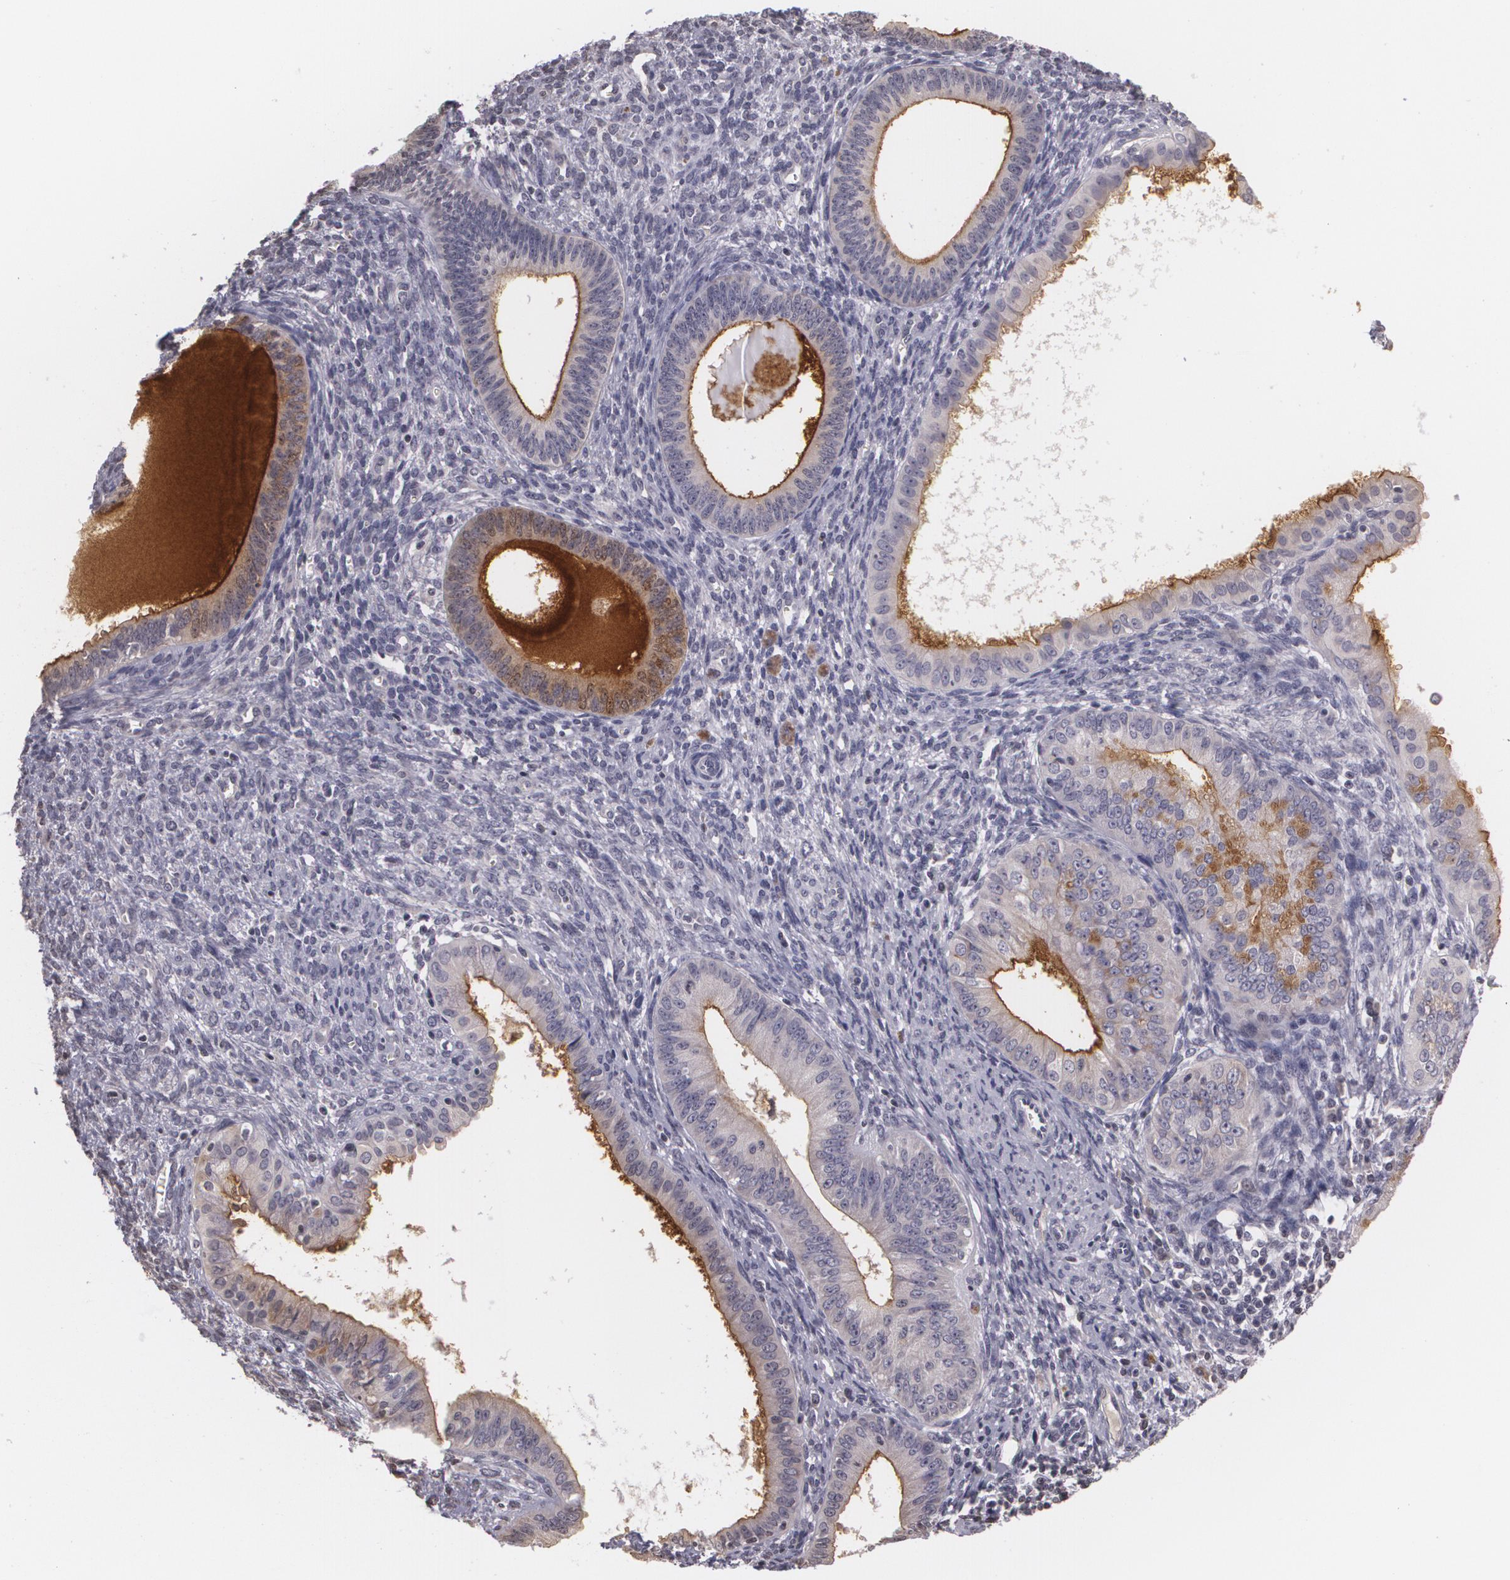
{"staining": {"intensity": "moderate", "quantity": ">75%", "location": "cytoplasmic/membranous"}, "tissue": "endometrial cancer", "cell_type": "Tumor cells", "image_type": "cancer", "snomed": [{"axis": "morphology", "description": "Adenocarcinoma, NOS"}, {"axis": "topography", "description": "Endometrium"}], "caption": "The photomicrograph reveals a brown stain indicating the presence of a protein in the cytoplasmic/membranous of tumor cells in endometrial cancer (adenocarcinoma).", "gene": "MUC1", "patient": {"sex": "female", "age": 76}}